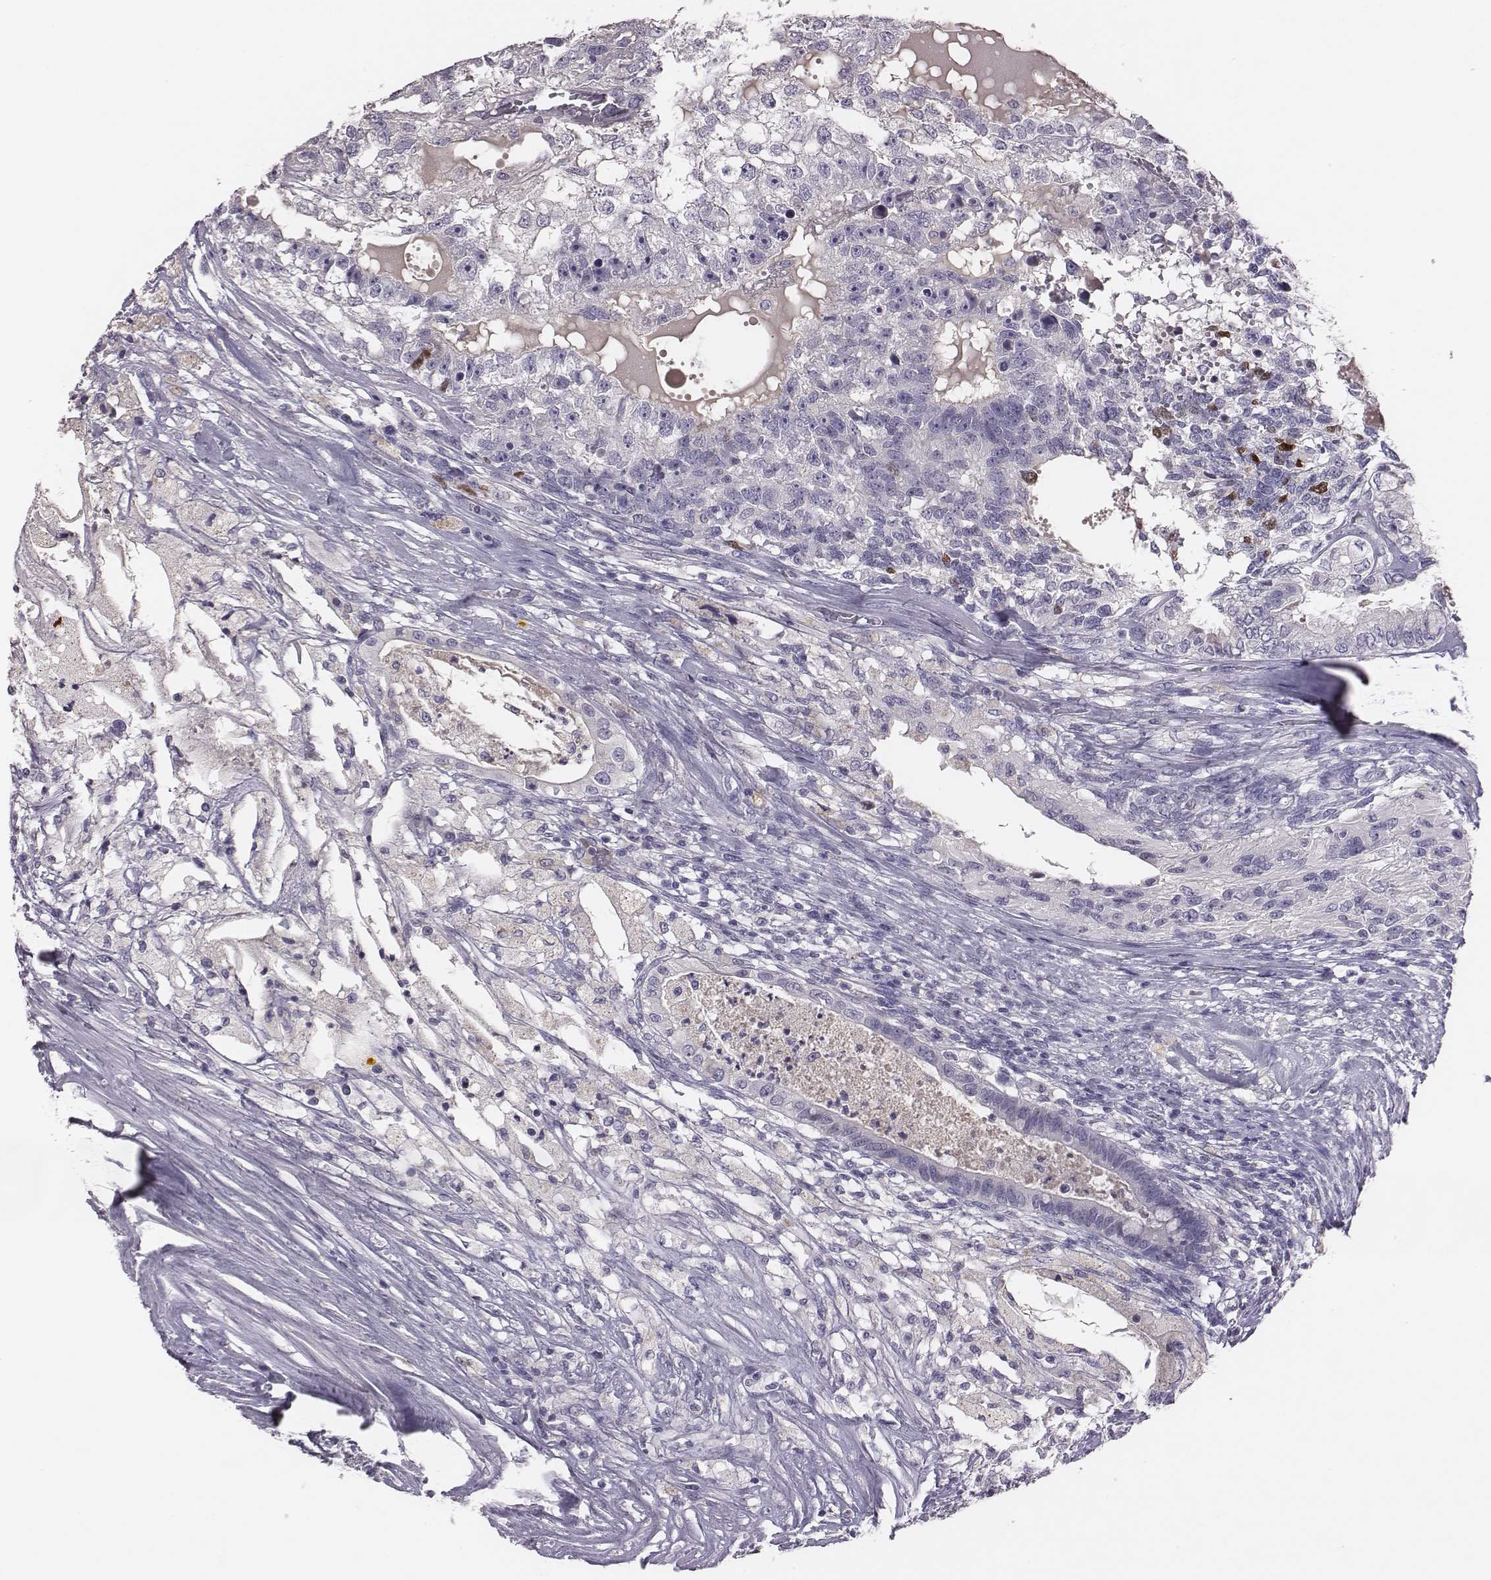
{"staining": {"intensity": "negative", "quantity": "none", "location": "none"}, "tissue": "testis cancer", "cell_type": "Tumor cells", "image_type": "cancer", "snomed": [{"axis": "morphology", "description": "Seminoma, NOS"}, {"axis": "morphology", "description": "Carcinoma, Embryonal, NOS"}, {"axis": "topography", "description": "Testis"}], "caption": "The histopathology image reveals no staining of tumor cells in testis cancer.", "gene": "EN1", "patient": {"sex": "male", "age": 41}}